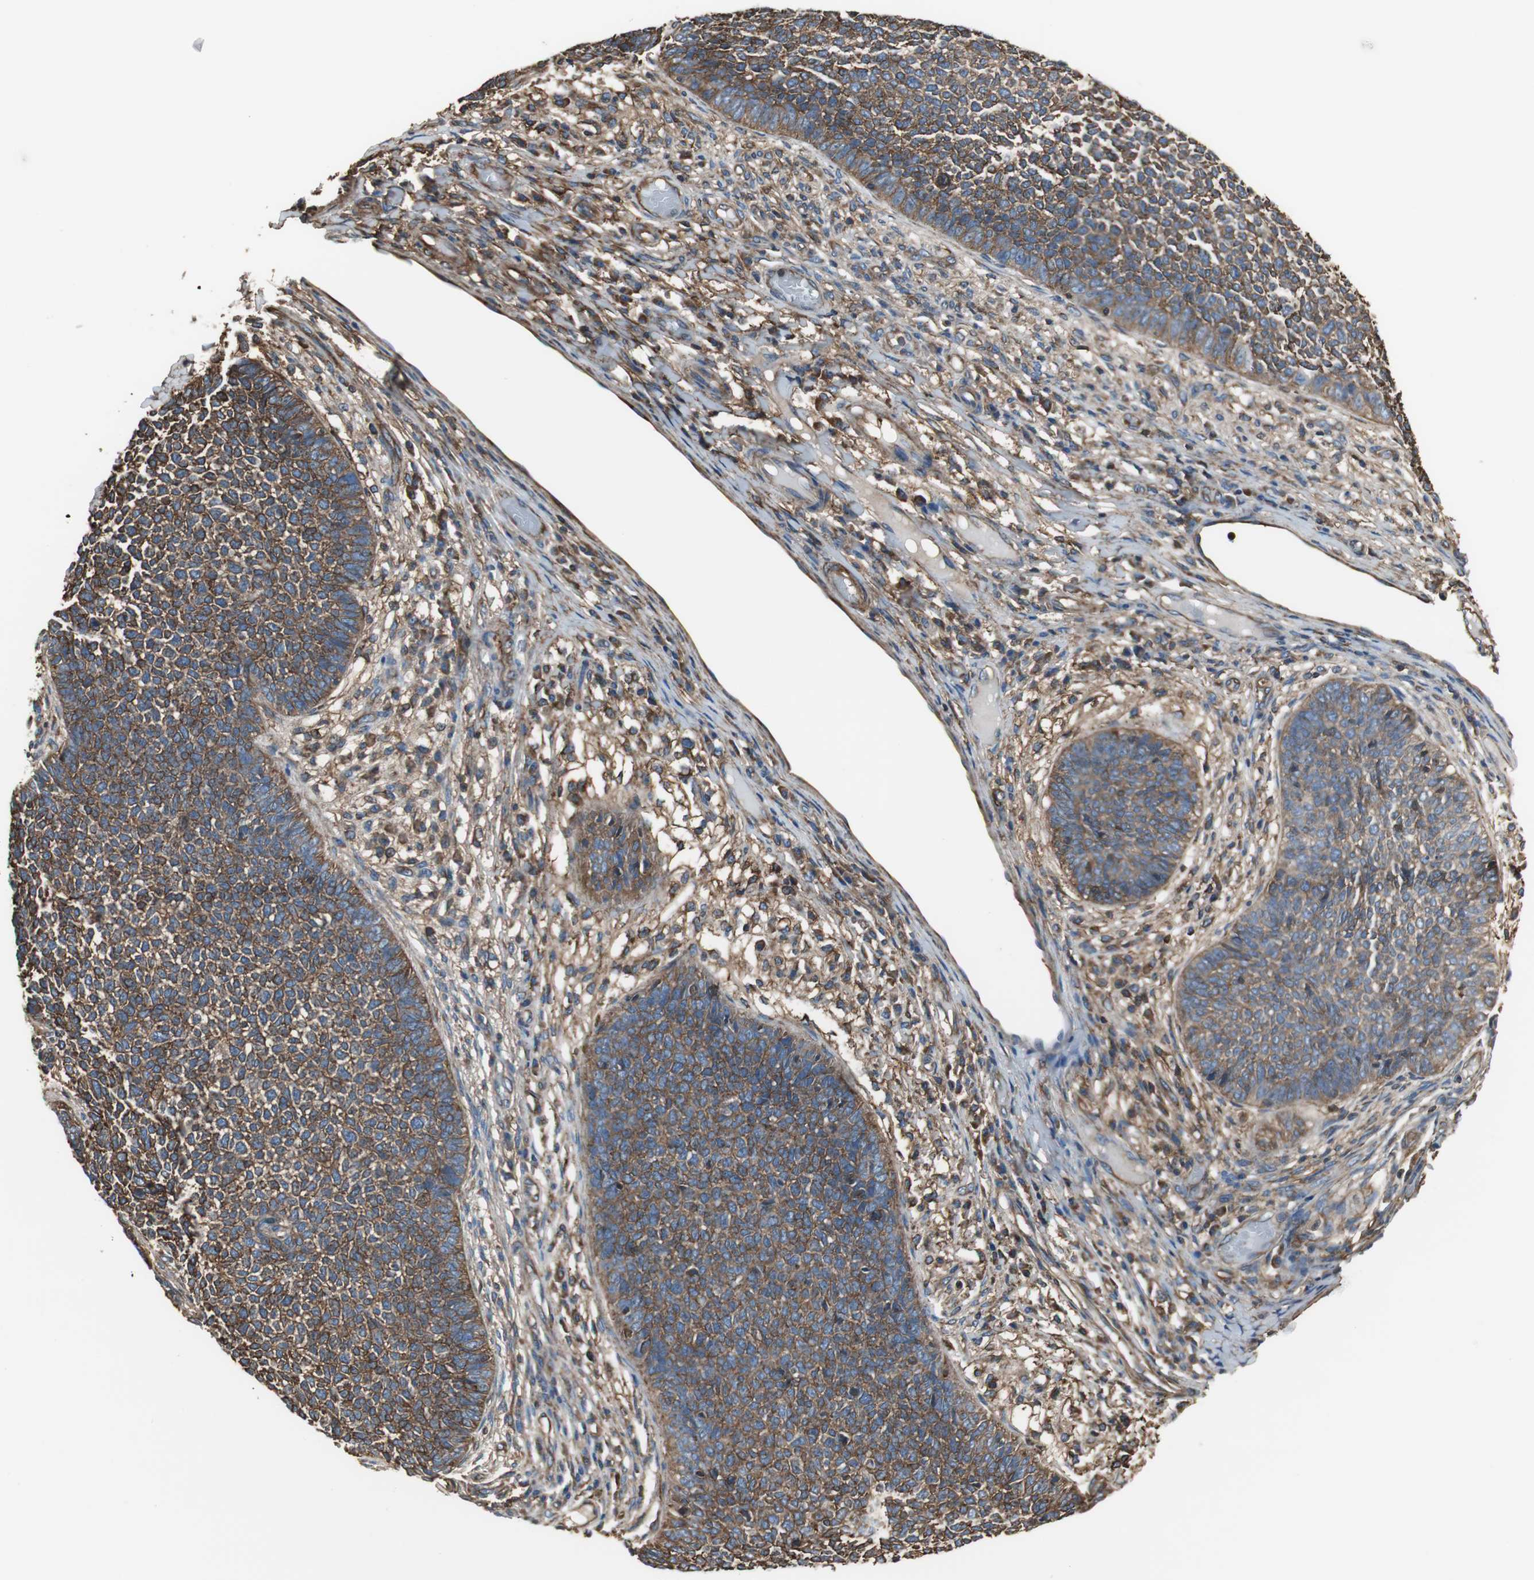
{"staining": {"intensity": "strong", "quantity": ">75%", "location": "cytoplasmic/membranous"}, "tissue": "skin cancer", "cell_type": "Tumor cells", "image_type": "cancer", "snomed": [{"axis": "morphology", "description": "Basal cell carcinoma"}, {"axis": "topography", "description": "Skin"}], "caption": "Protein staining displays strong cytoplasmic/membranous expression in about >75% of tumor cells in skin basal cell carcinoma.", "gene": "ACTN1", "patient": {"sex": "female", "age": 84}}